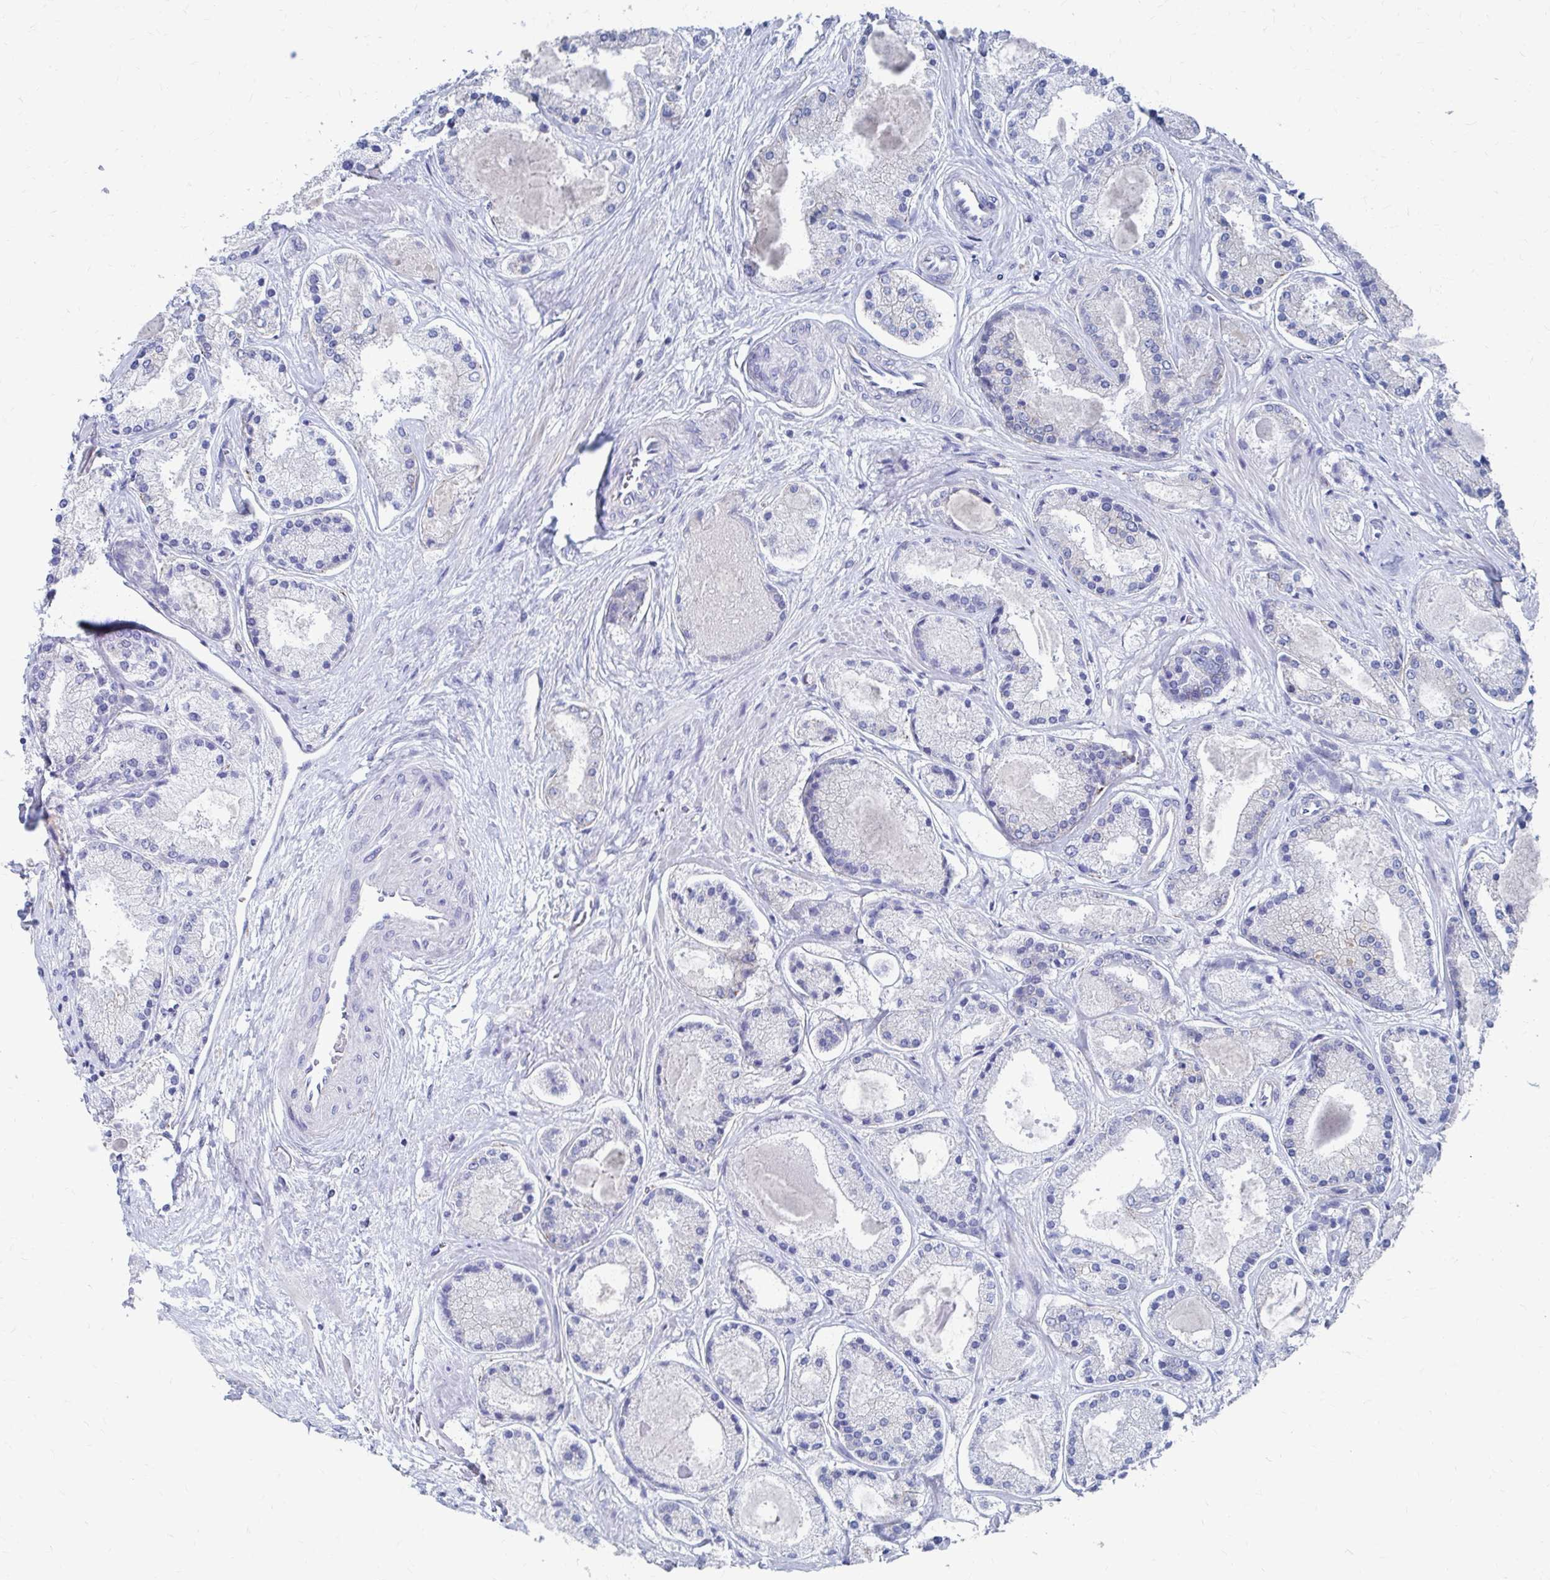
{"staining": {"intensity": "negative", "quantity": "none", "location": "none"}, "tissue": "prostate cancer", "cell_type": "Tumor cells", "image_type": "cancer", "snomed": [{"axis": "morphology", "description": "Adenocarcinoma, High grade"}, {"axis": "topography", "description": "Prostate"}], "caption": "High power microscopy histopathology image of an immunohistochemistry micrograph of adenocarcinoma (high-grade) (prostate), revealing no significant expression in tumor cells.", "gene": "PLEKHG7", "patient": {"sex": "male", "age": 67}}